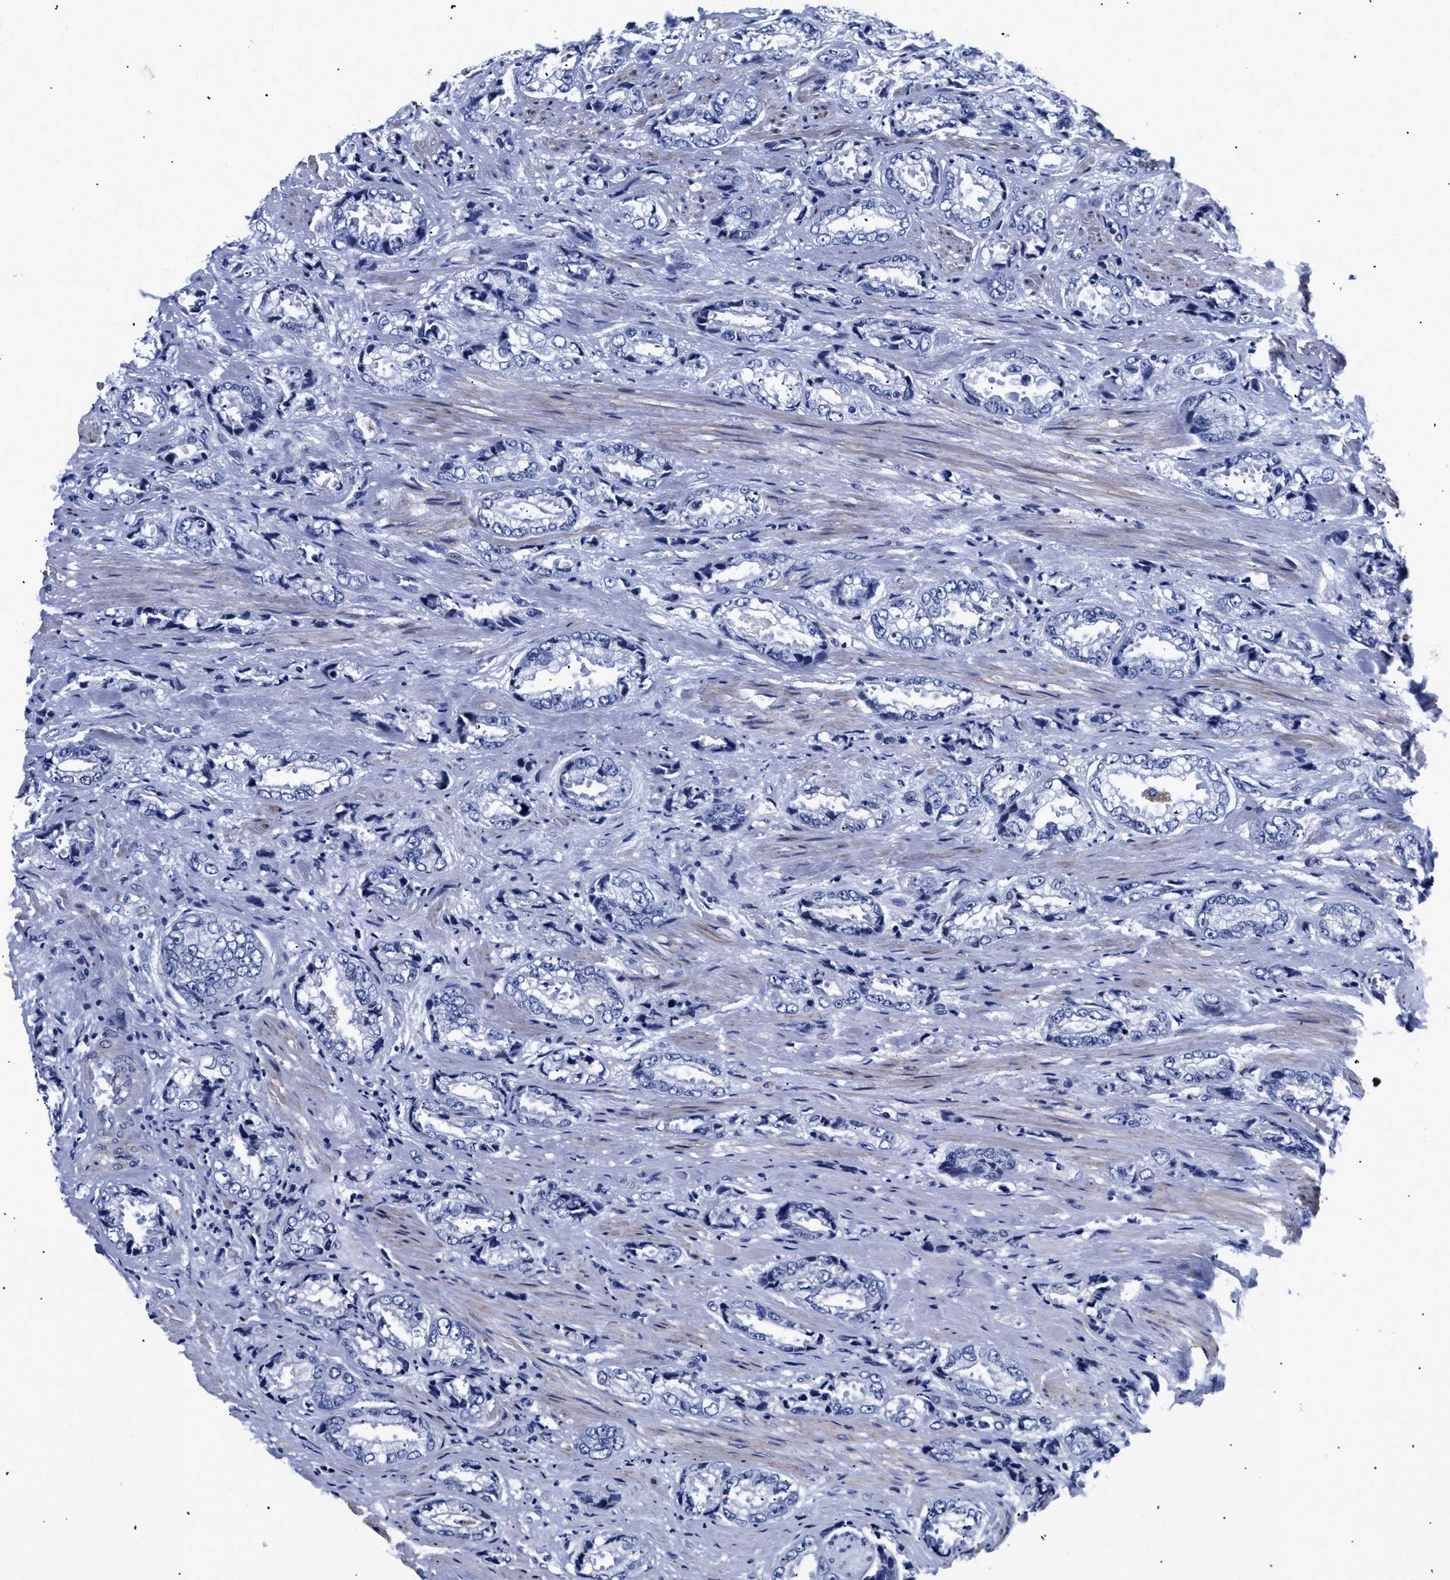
{"staining": {"intensity": "negative", "quantity": "none", "location": "none"}, "tissue": "prostate cancer", "cell_type": "Tumor cells", "image_type": "cancer", "snomed": [{"axis": "morphology", "description": "Adenocarcinoma, High grade"}, {"axis": "topography", "description": "Prostate"}], "caption": "The immunohistochemistry micrograph has no significant positivity in tumor cells of high-grade adenocarcinoma (prostate) tissue. (DAB immunohistochemistry (IHC) with hematoxylin counter stain).", "gene": "SHD", "patient": {"sex": "male", "age": 61}}